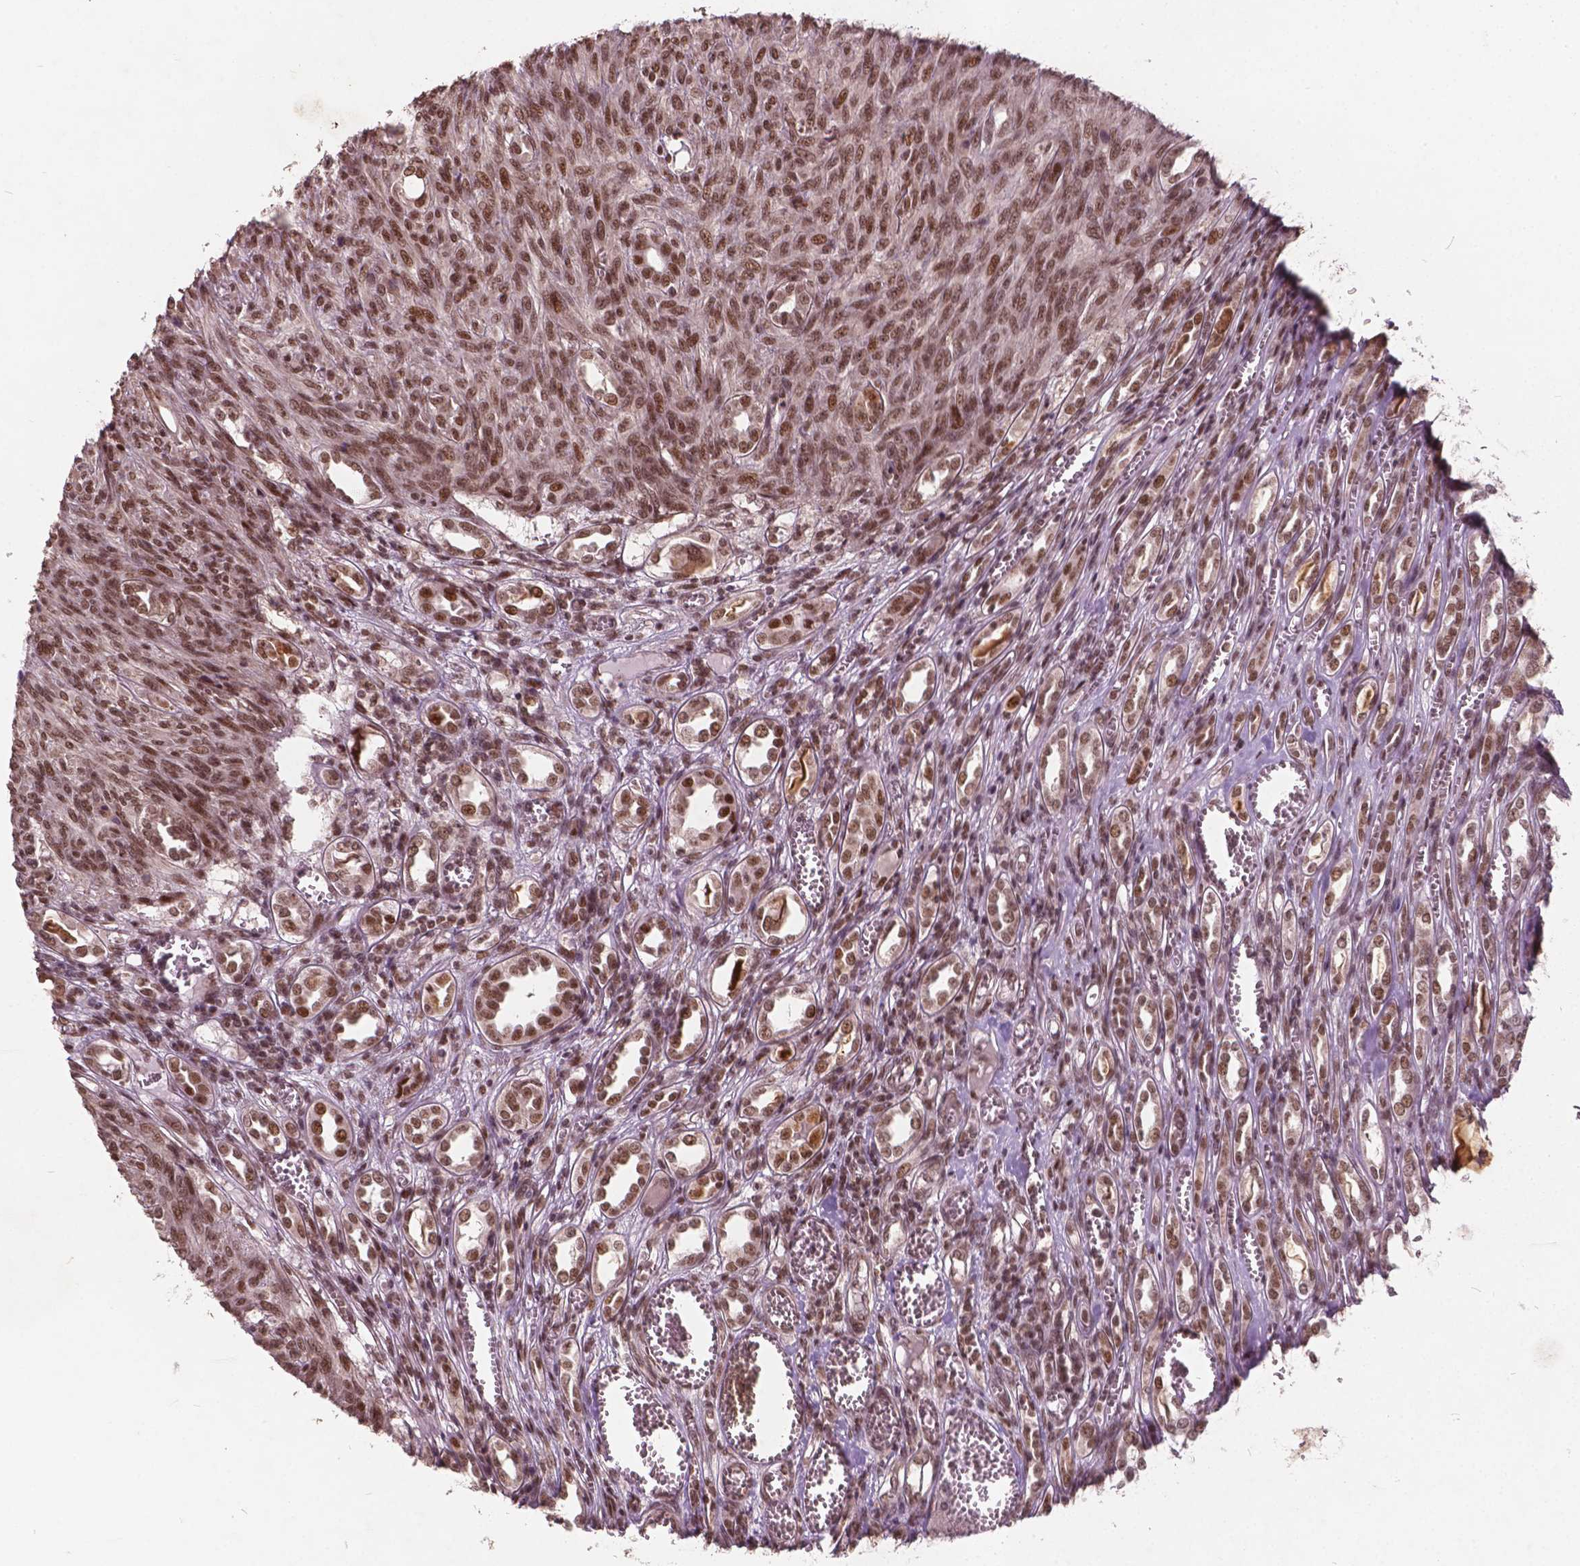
{"staining": {"intensity": "moderate", "quantity": ">75%", "location": "nuclear"}, "tissue": "renal cancer", "cell_type": "Tumor cells", "image_type": "cancer", "snomed": [{"axis": "morphology", "description": "Adenocarcinoma, NOS"}, {"axis": "topography", "description": "Kidney"}], "caption": "Immunohistochemical staining of human adenocarcinoma (renal) reveals moderate nuclear protein positivity in approximately >75% of tumor cells. (brown staining indicates protein expression, while blue staining denotes nuclei).", "gene": "GPS2", "patient": {"sex": "male", "age": 58}}